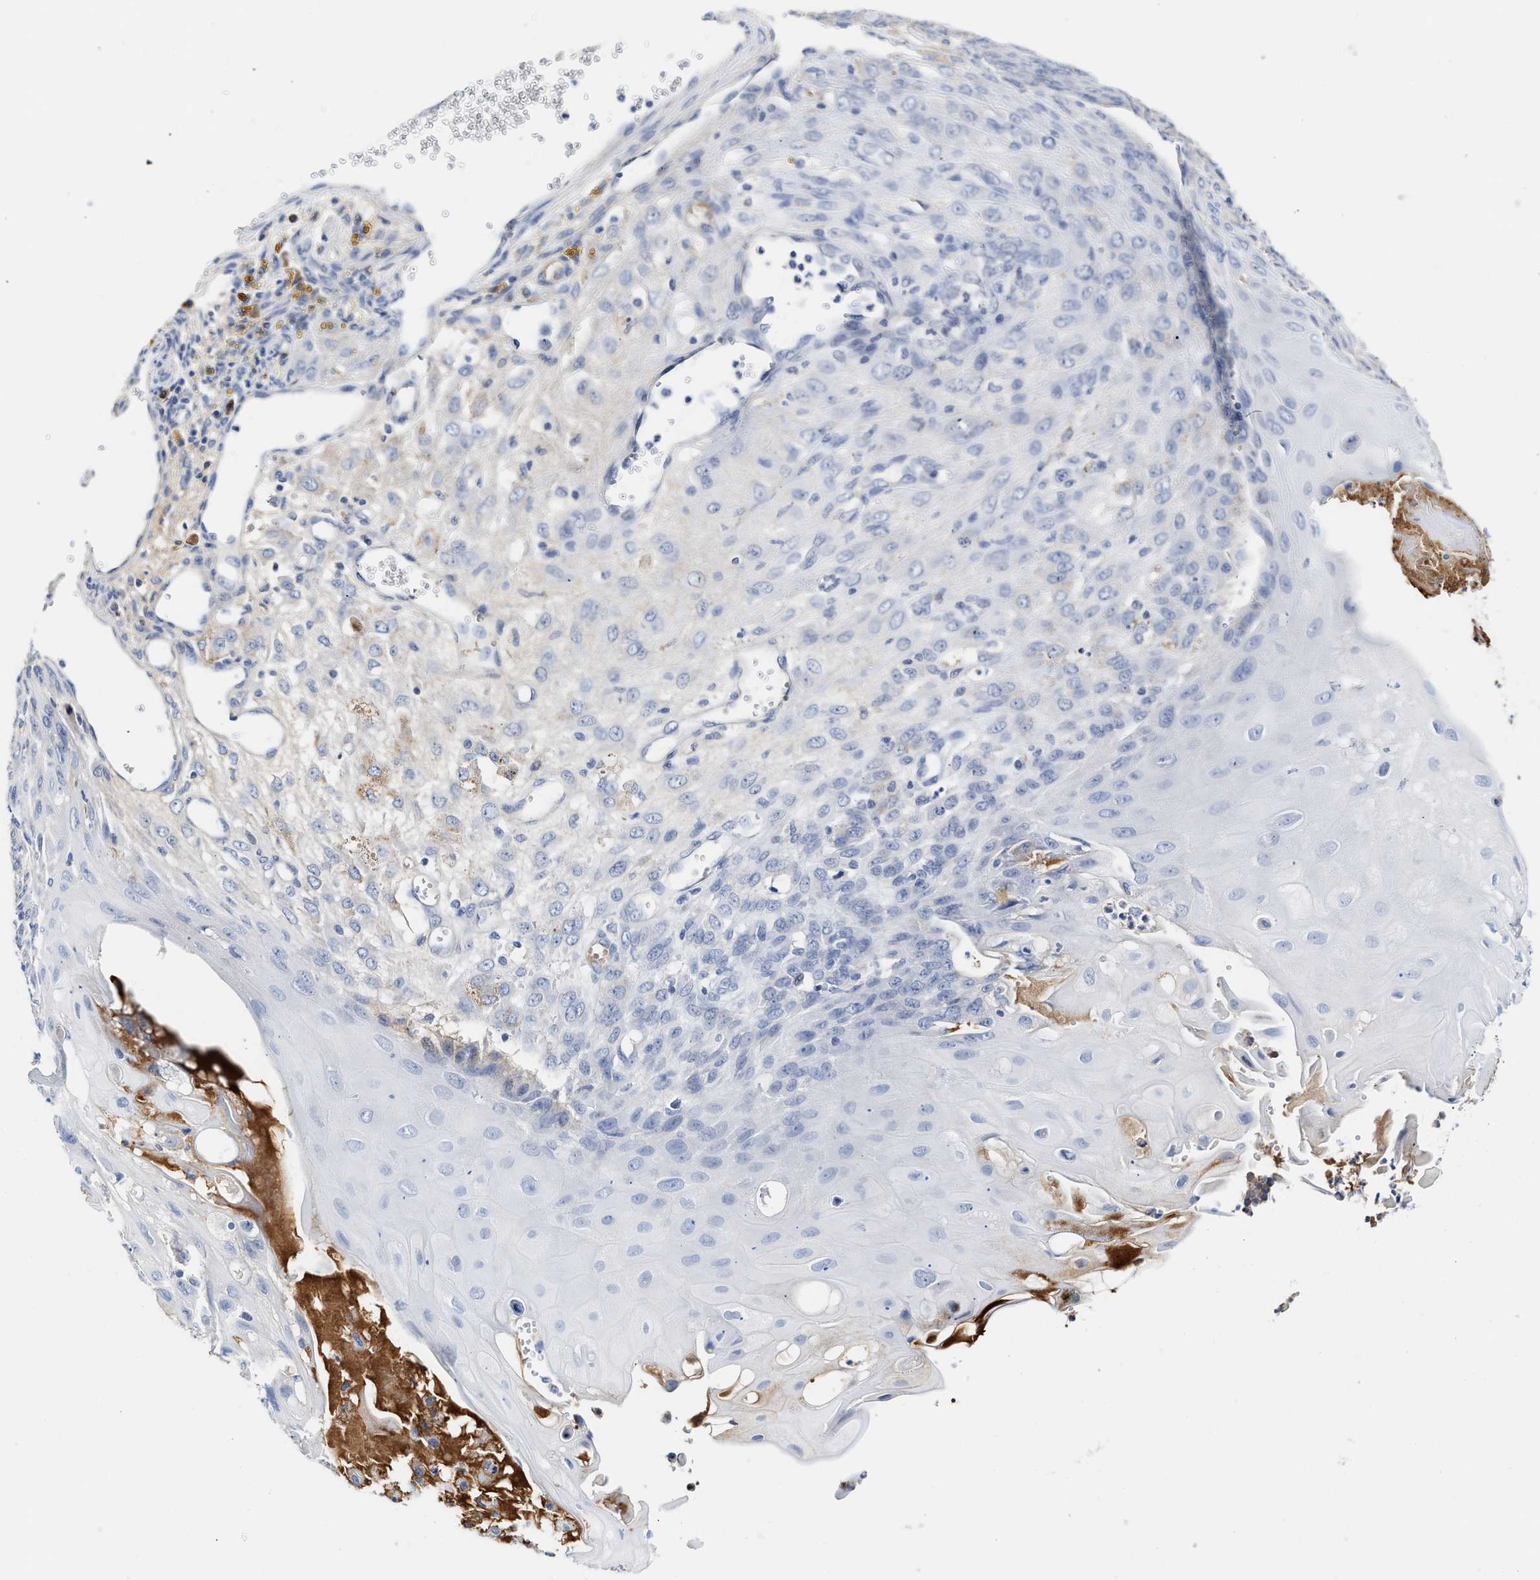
{"staining": {"intensity": "negative", "quantity": "none", "location": "none"}, "tissue": "endometrial cancer", "cell_type": "Tumor cells", "image_type": "cancer", "snomed": [{"axis": "morphology", "description": "Adenocarcinoma, NOS"}, {"axis": "topography", "description": "Endometrium"}], "caption": "Tumor cells are negative for protein expression in human endometrial cancer (adenocarcinoma).", "gene": "C2", "patient": {"sex": "female", "age": 32}}